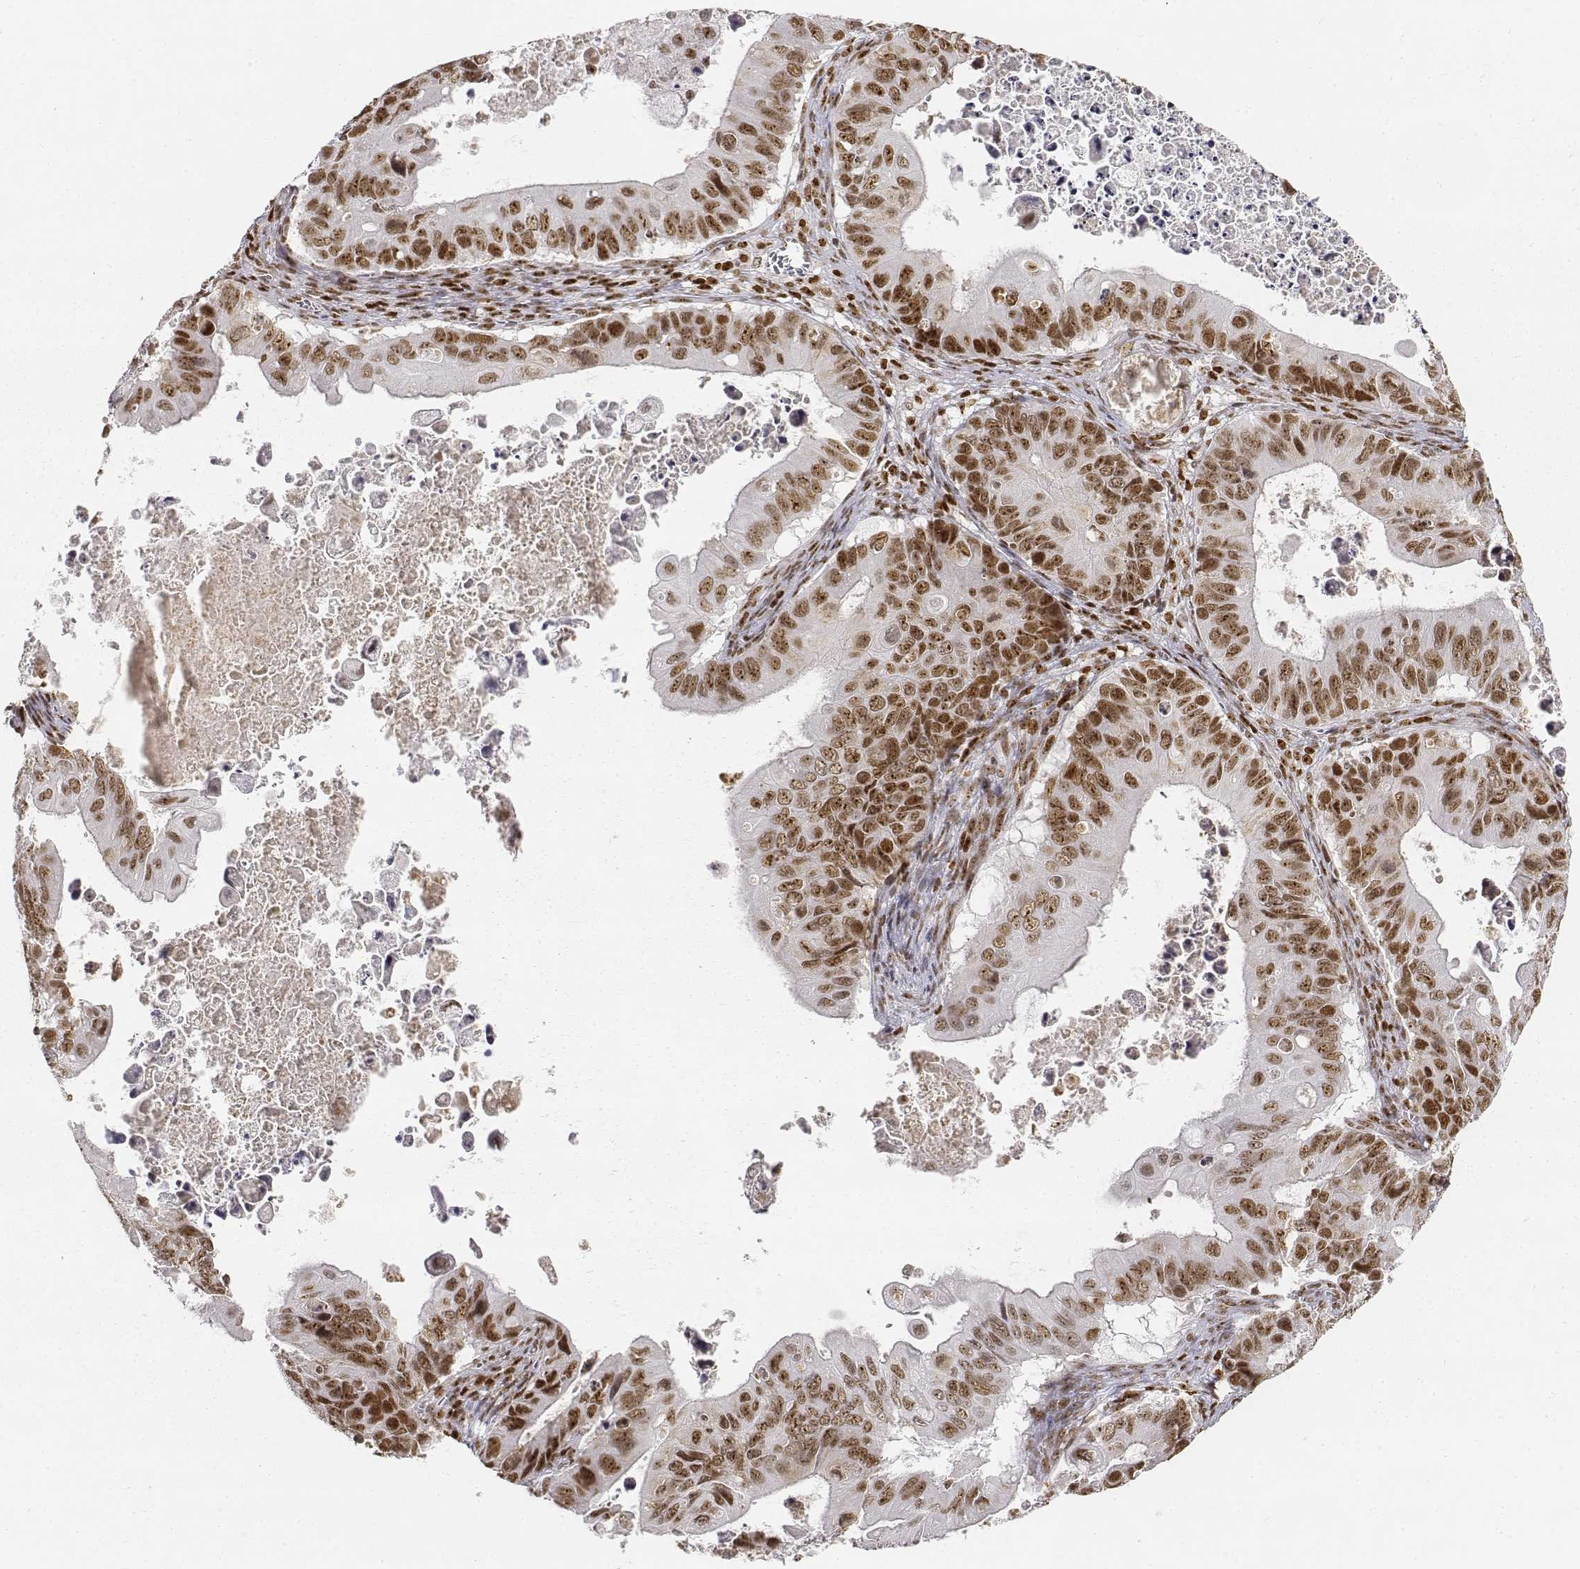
{"staining": {"intensity": "moderate", "quantity": ">75%", "location": "nuclear"}, "tissue": "ovarian cancer", "cell_type": "Tumor cells", "image_type": "cancer", "snomed": [{"axis": "morphology", "description": "Cystadenocarcinoma, mucinous, NOS"}, {"axis": "topography", "description": "Ovary"}], "caption": "IHC micrograph of human ovarian mucinous cystadenocarcinoma stained for a protein (brown), which reveals medium levels of moderate nuclear positivity in about >75% of tumor cells.", "gene": "PHF6", "patient": {"sex": "female", "age": 64}}